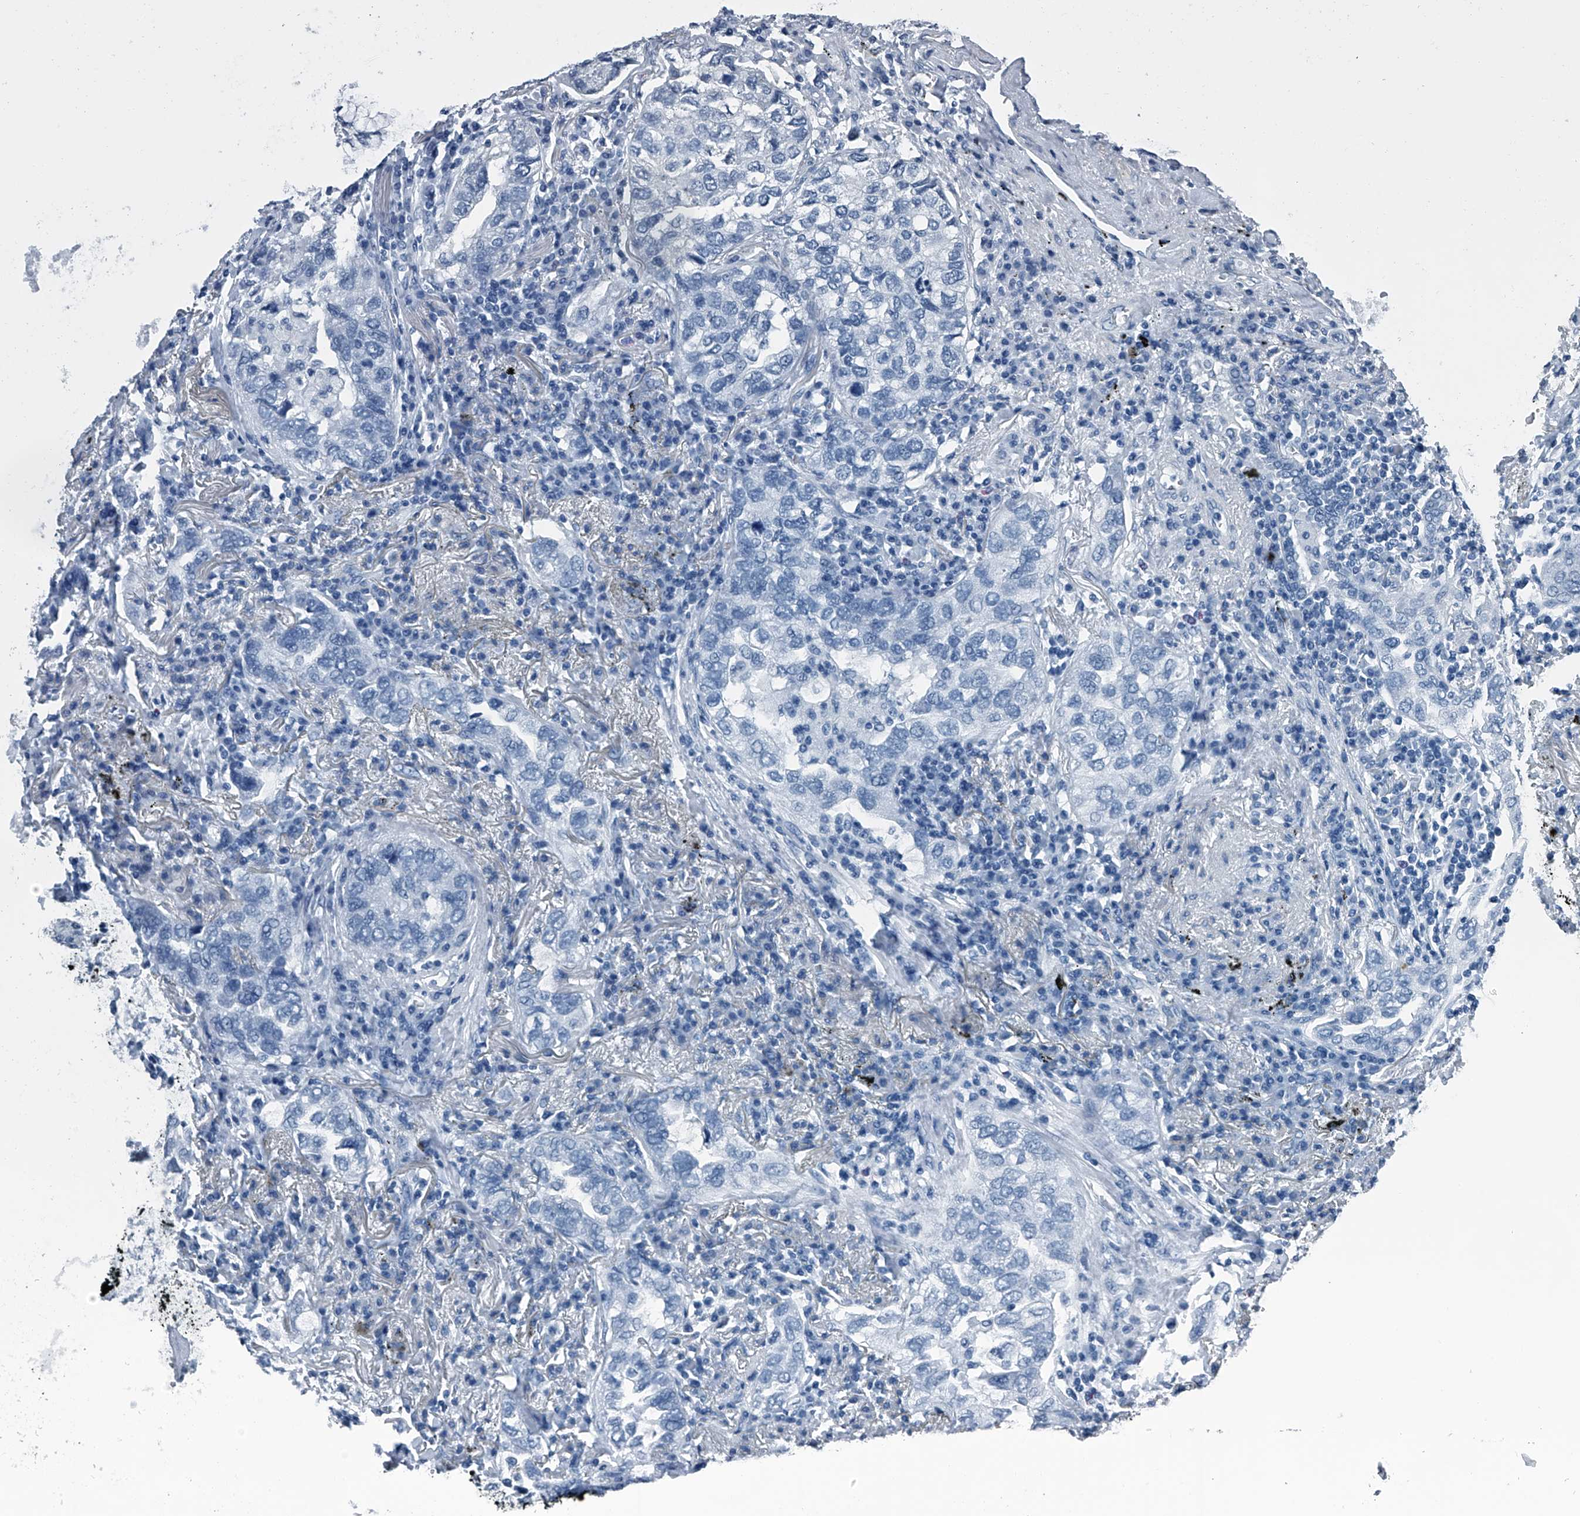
{"staining": {"intensity": "negative", "quantity": "none", "location": "none"}, "tissue": "lung cancer", "cell_type": "Tumor cells", "image_type": "cancer", "snomed": [{"axis": "morphology", "description": "Adenocarcinoma, NOS"}, {"axis": "topography", "description": "Lung"}], "caption": "Immunohistochemical staining of human adenocarcinoma (lung) exhibits no significant positivity in tumor cells. Brightfield microscopy of immunohistochemistry (IHC) stained with DAB (brown) and hematoxylin (blue), captured at high magnification.", "gene": "LDLRAD2", "patient": {"sex": "male", "age": 65}}